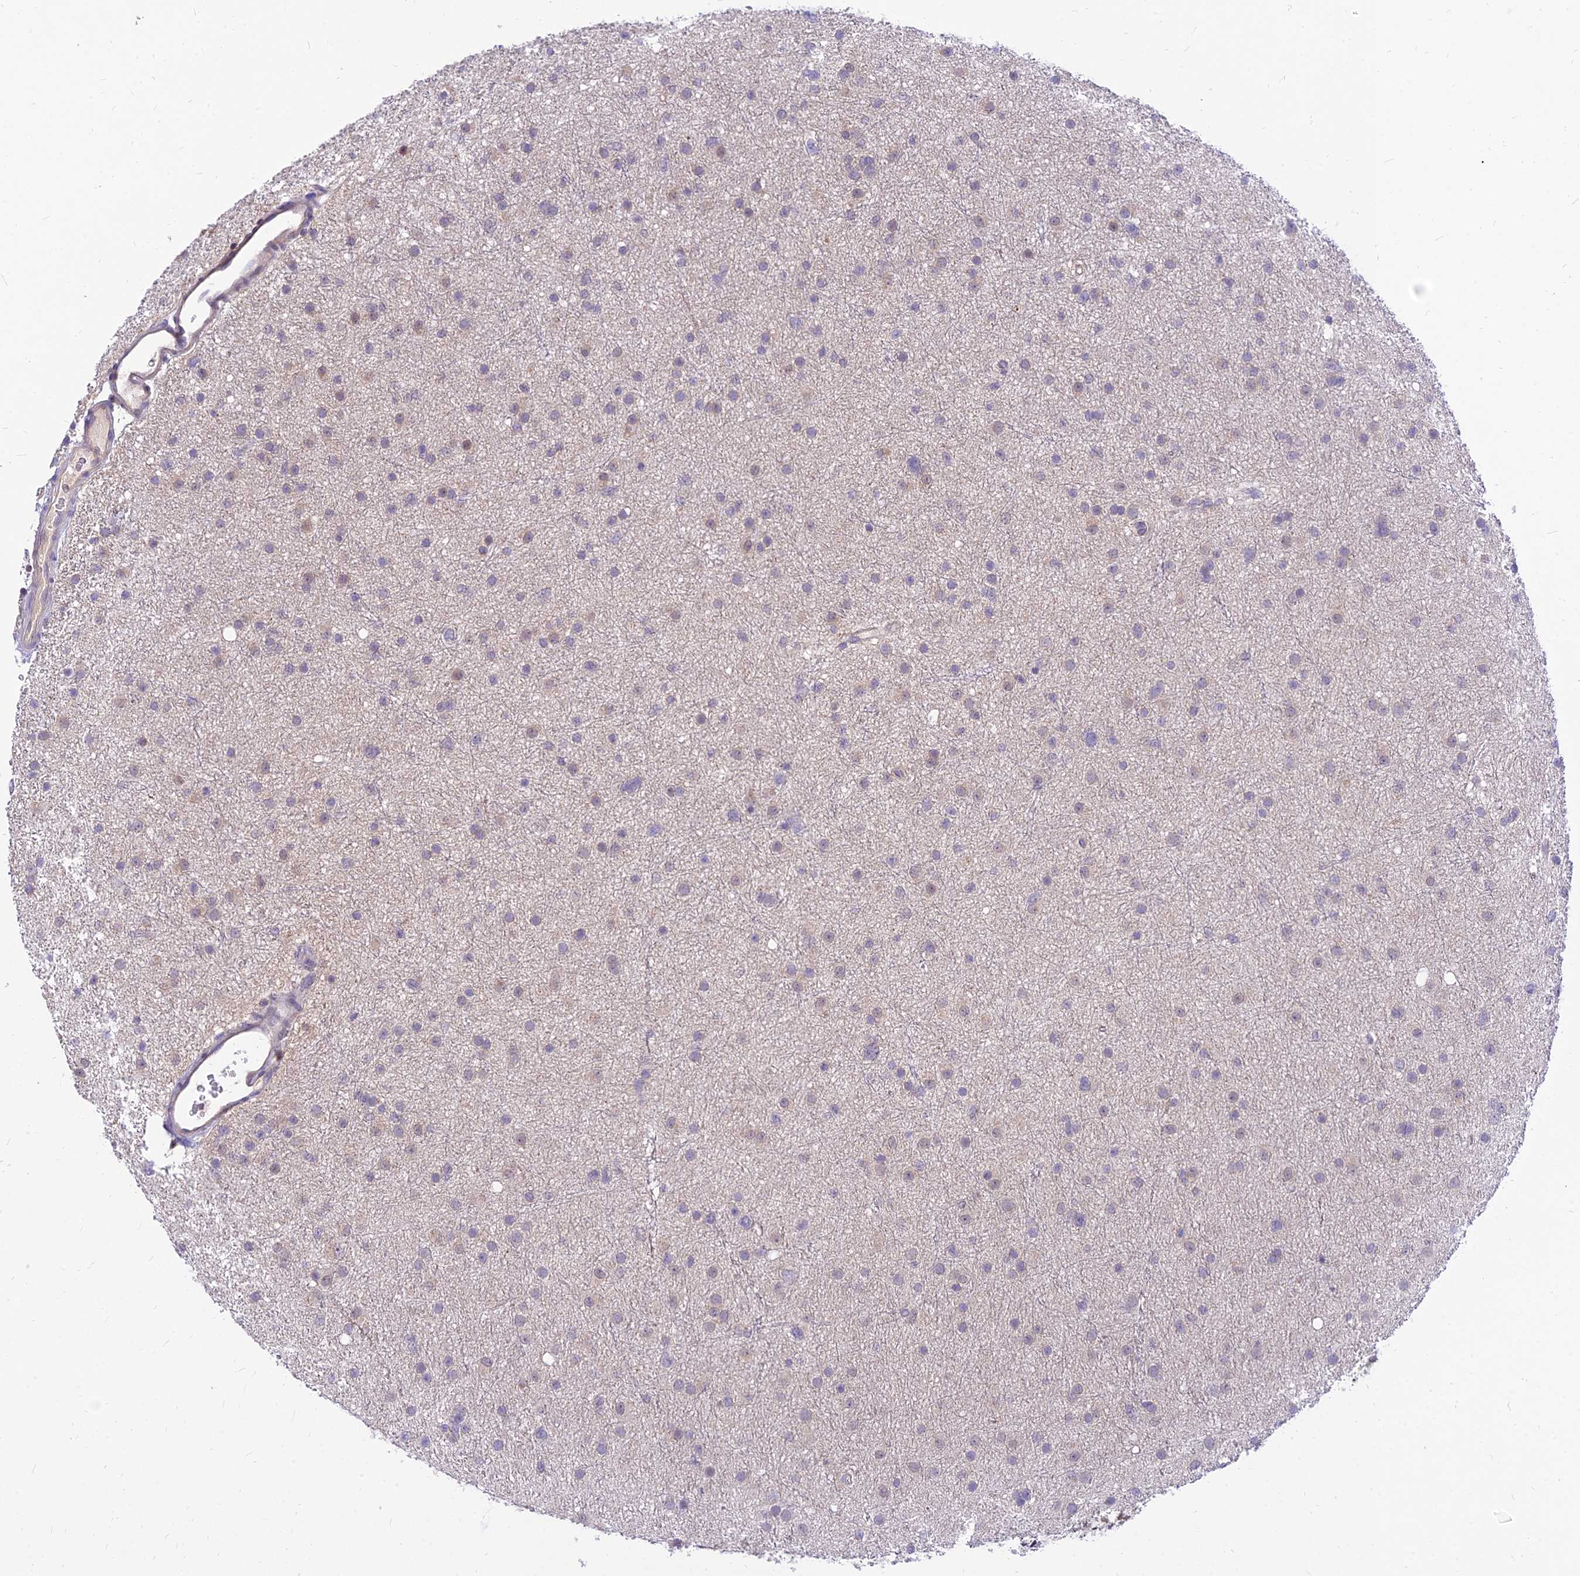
{"staining": {"intensity": "negative", "quantity": "none", "location": "none"}, "tissue": "glioma", "cell_type": "Tumor cells", "image_type": "cancer", "snomed": [{"axis": "morphology", "description": "Glioma, malignant, Low grade"}, {"axis": "topography", "description": "Cerebral cortex"}], "caption": "Tumor cells are negative for protein expression in human glioma.", "gene": "C6orf132", "patient": {"sex": "female", "age": 39}}